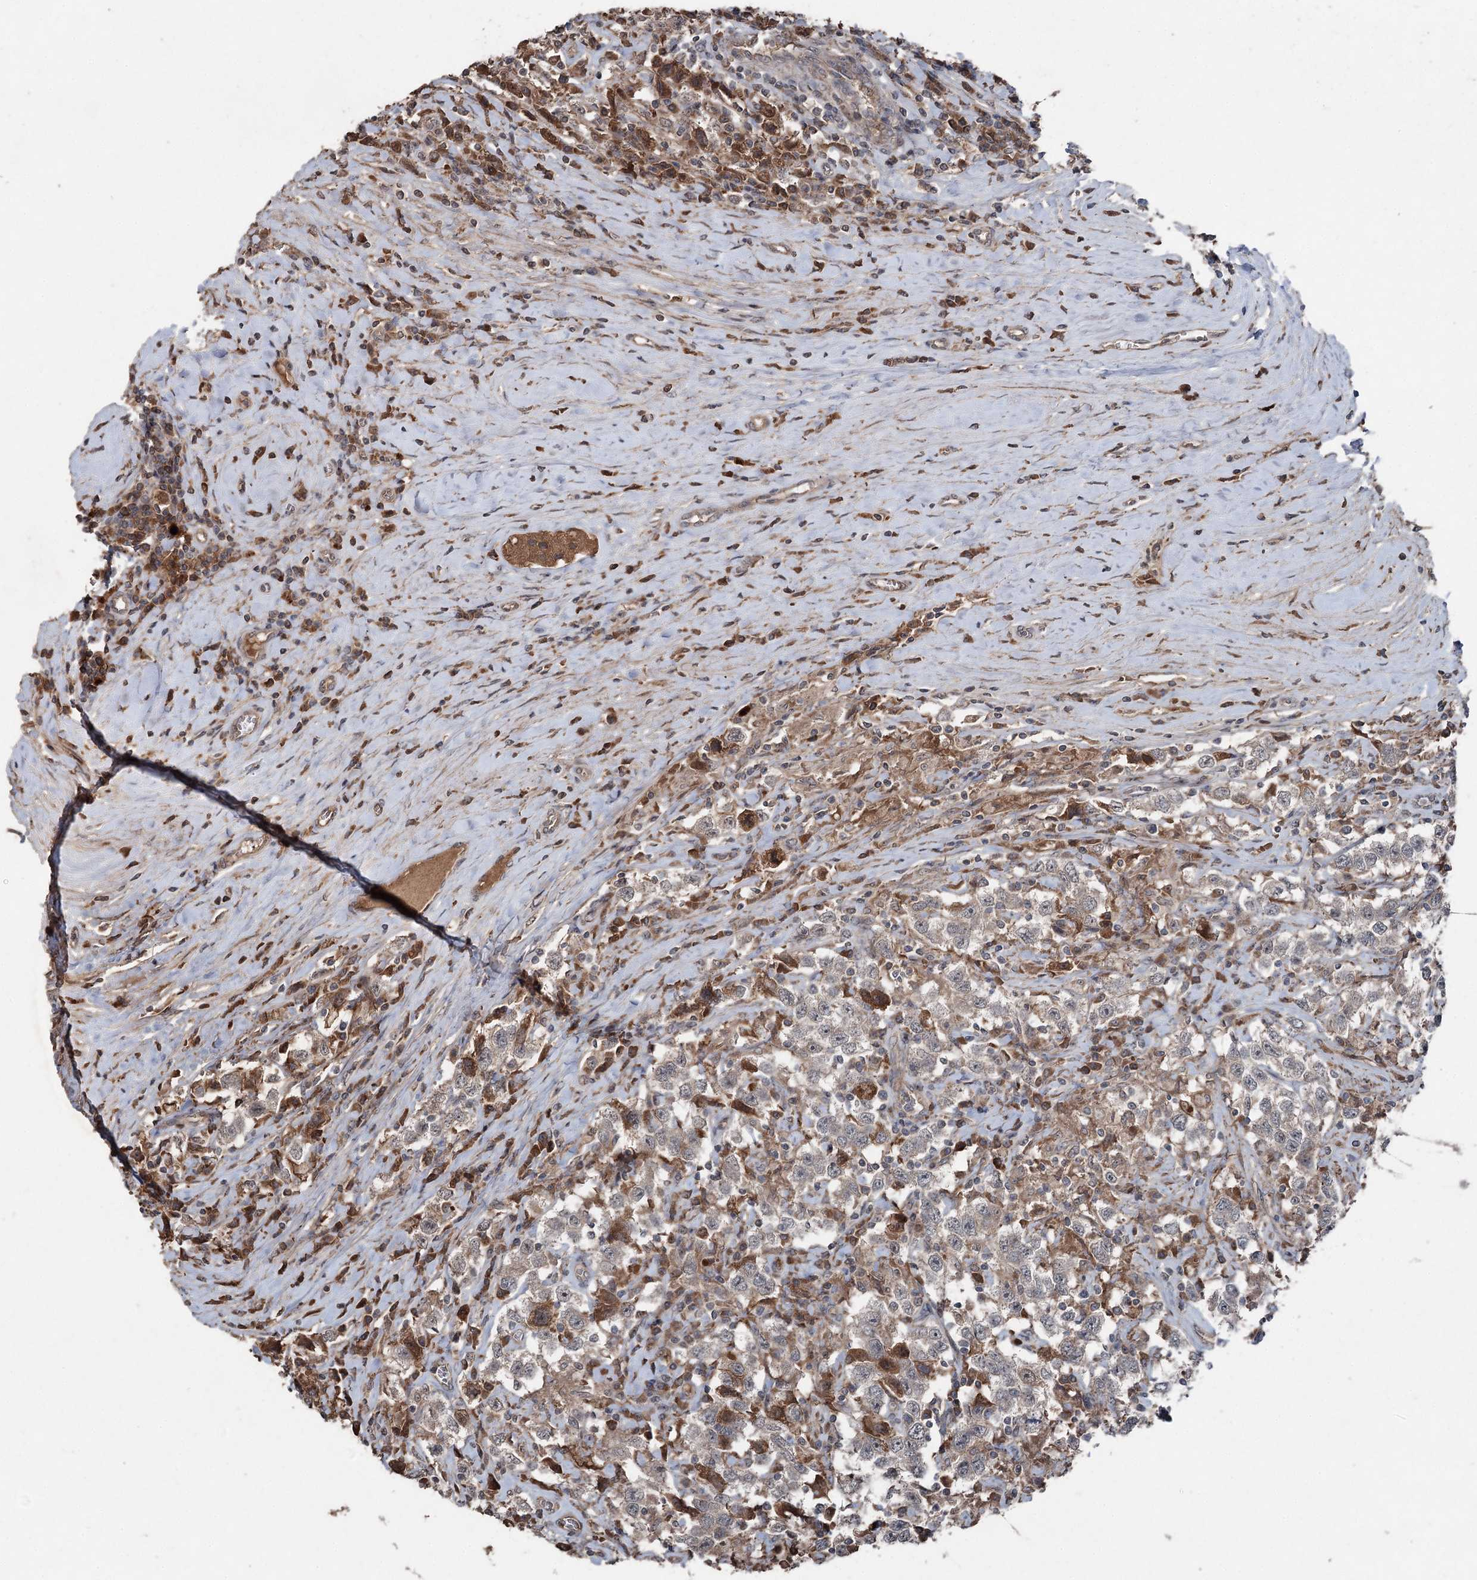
{"staining": {"intensity": "weak", "quantity": "<25%", "location": "cytoplasmic/membranous"}, "tissue": "testis cancer", "cell_type": "Tumor cells", "image_type": "cancer", "snomed": [{"axis": "morphology", "description": "Seminoma, NOS"}, {"axis": "topography", "description": "Testis"}], "caption": "Tumor cells show no significant positivity in testis cancer. (Brightfield microscopy of DAB (3,3'-diaminobenzidine) immunohistochemistry at high magnification).", "gene": "MAPK8IP2", "patient": {"sex": "male", "age": 41}}